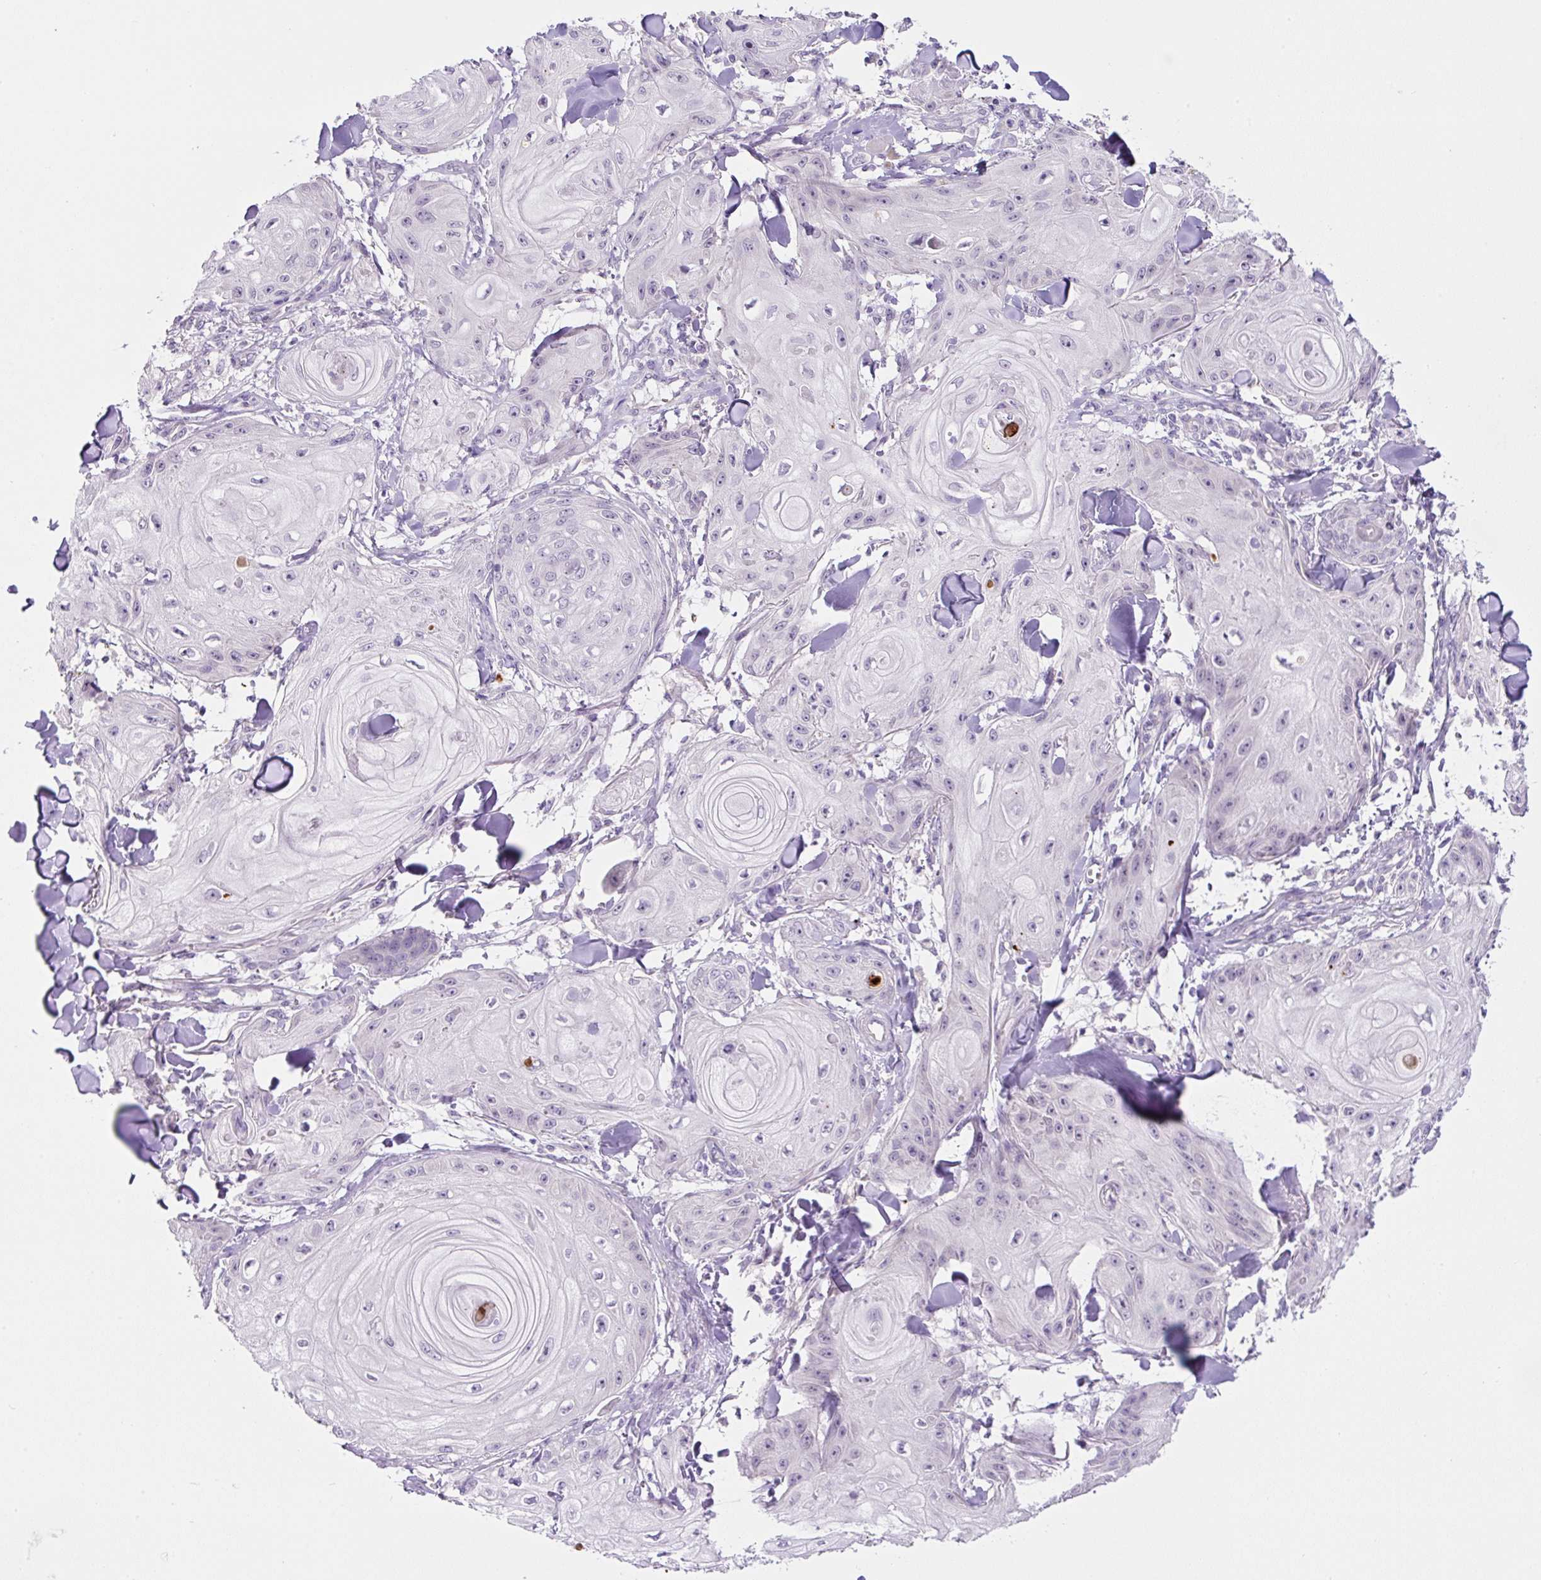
{"staining": {"intensity": "negative", "quantity": "none", "location": "none"}, "tissue": "skin cancer", "cell_type": "Tumor cells", "image_type": "cancer", "snomed": [{"axis": "morphology", "description": "Squamous cell carcinoma, NOS"}, {"axis": "topography", "description": "Skin"}], "caption": "Immunohistochemical staining of skin cancer (squamous cell carcinoma) exhibits no significant staining in tumor cells.", "gene": "OGDHL", "patient": {"sex": "male", "age": 74}}